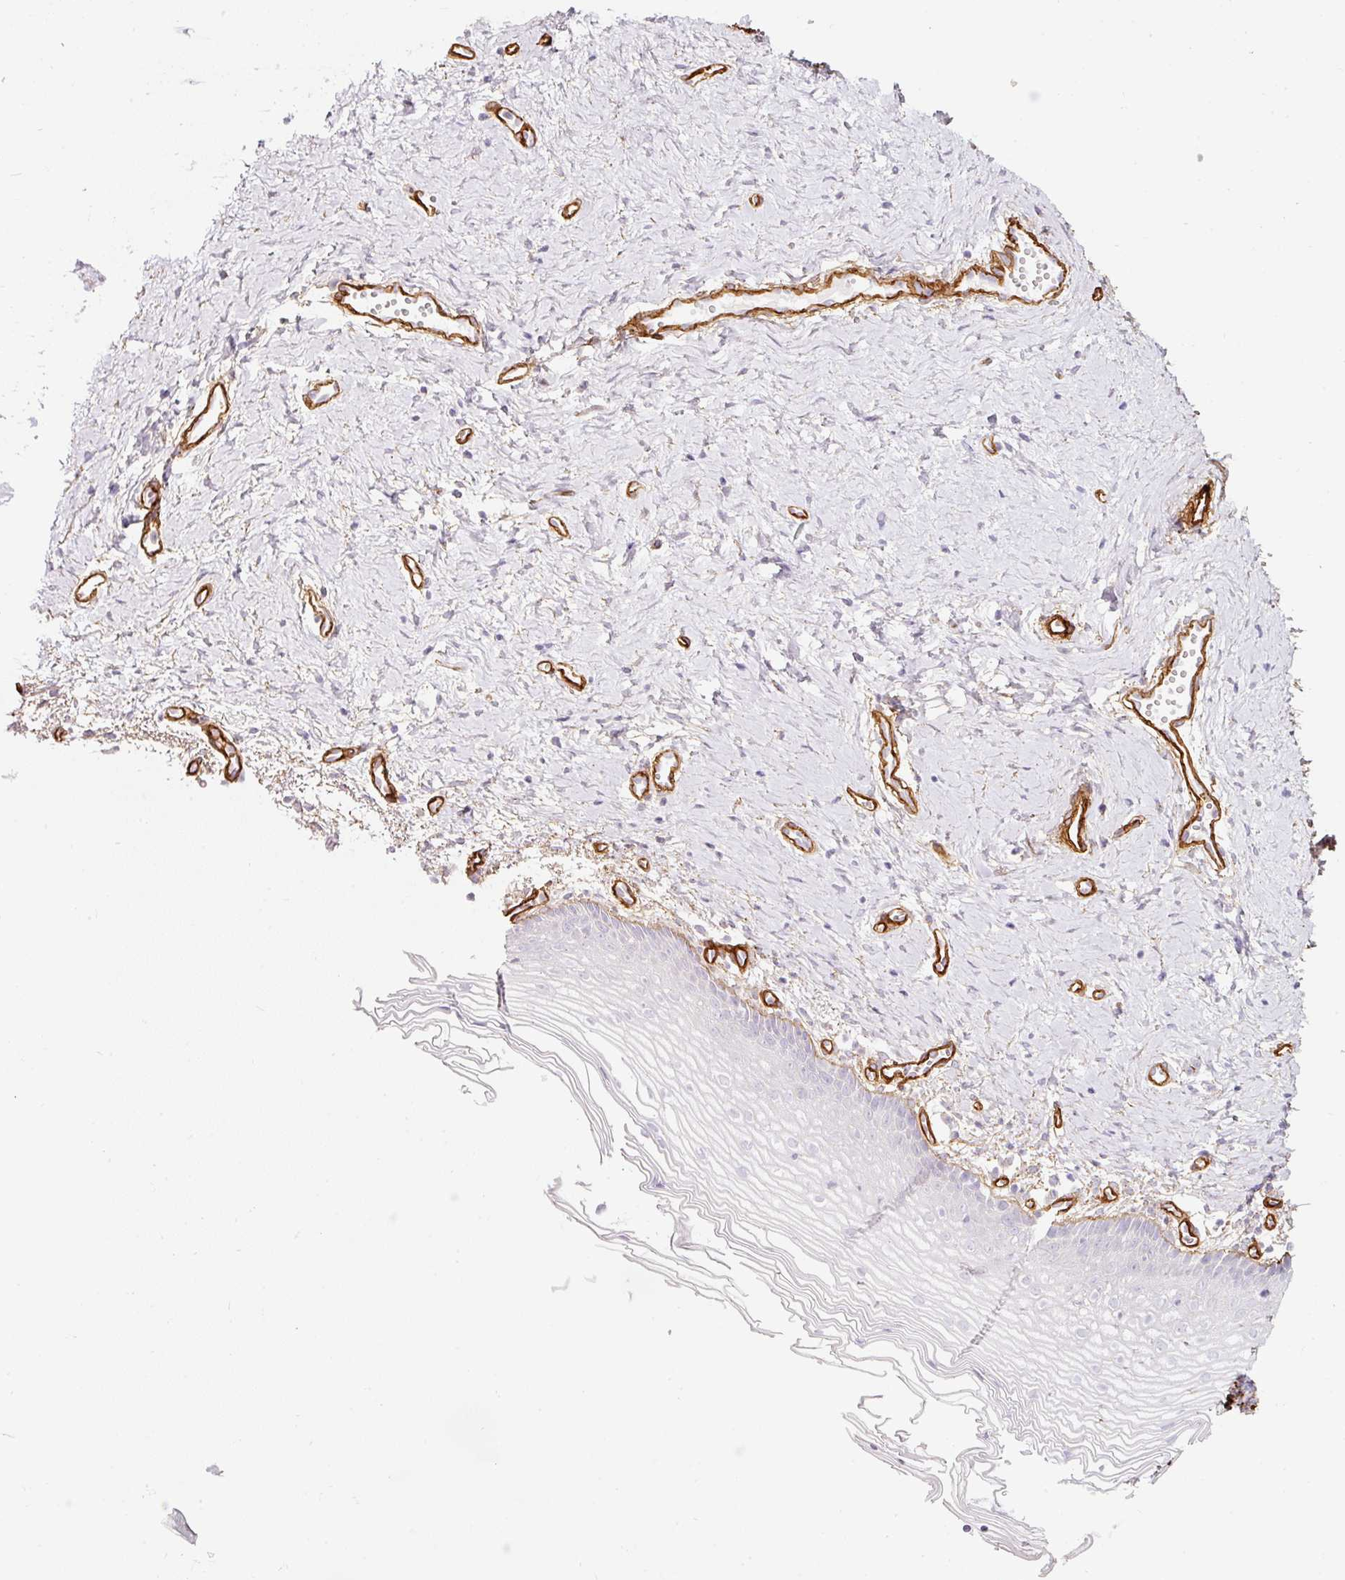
{"staining": {"intensity": "negative", "quantity": "none", "location": "none"}, "tissue": "vagina", "cell_type": "Squamous epithelial cells", "image_type": "normal", "snomed": [{"axis": "morphology", "description": "Normal tissue, NOS"}, {"axis": "topography", "description": "Vagina"}], "caption": "Squamous epithelial cells are negative for brown protein staining in unremarkable vagina. Brightfield microscopy of IHC stained with DAB (brown) and hematoxylin (blue), captured at high magnification.", "gene": "LOXL4", "patient": {"sex": "female", "age": 56}}